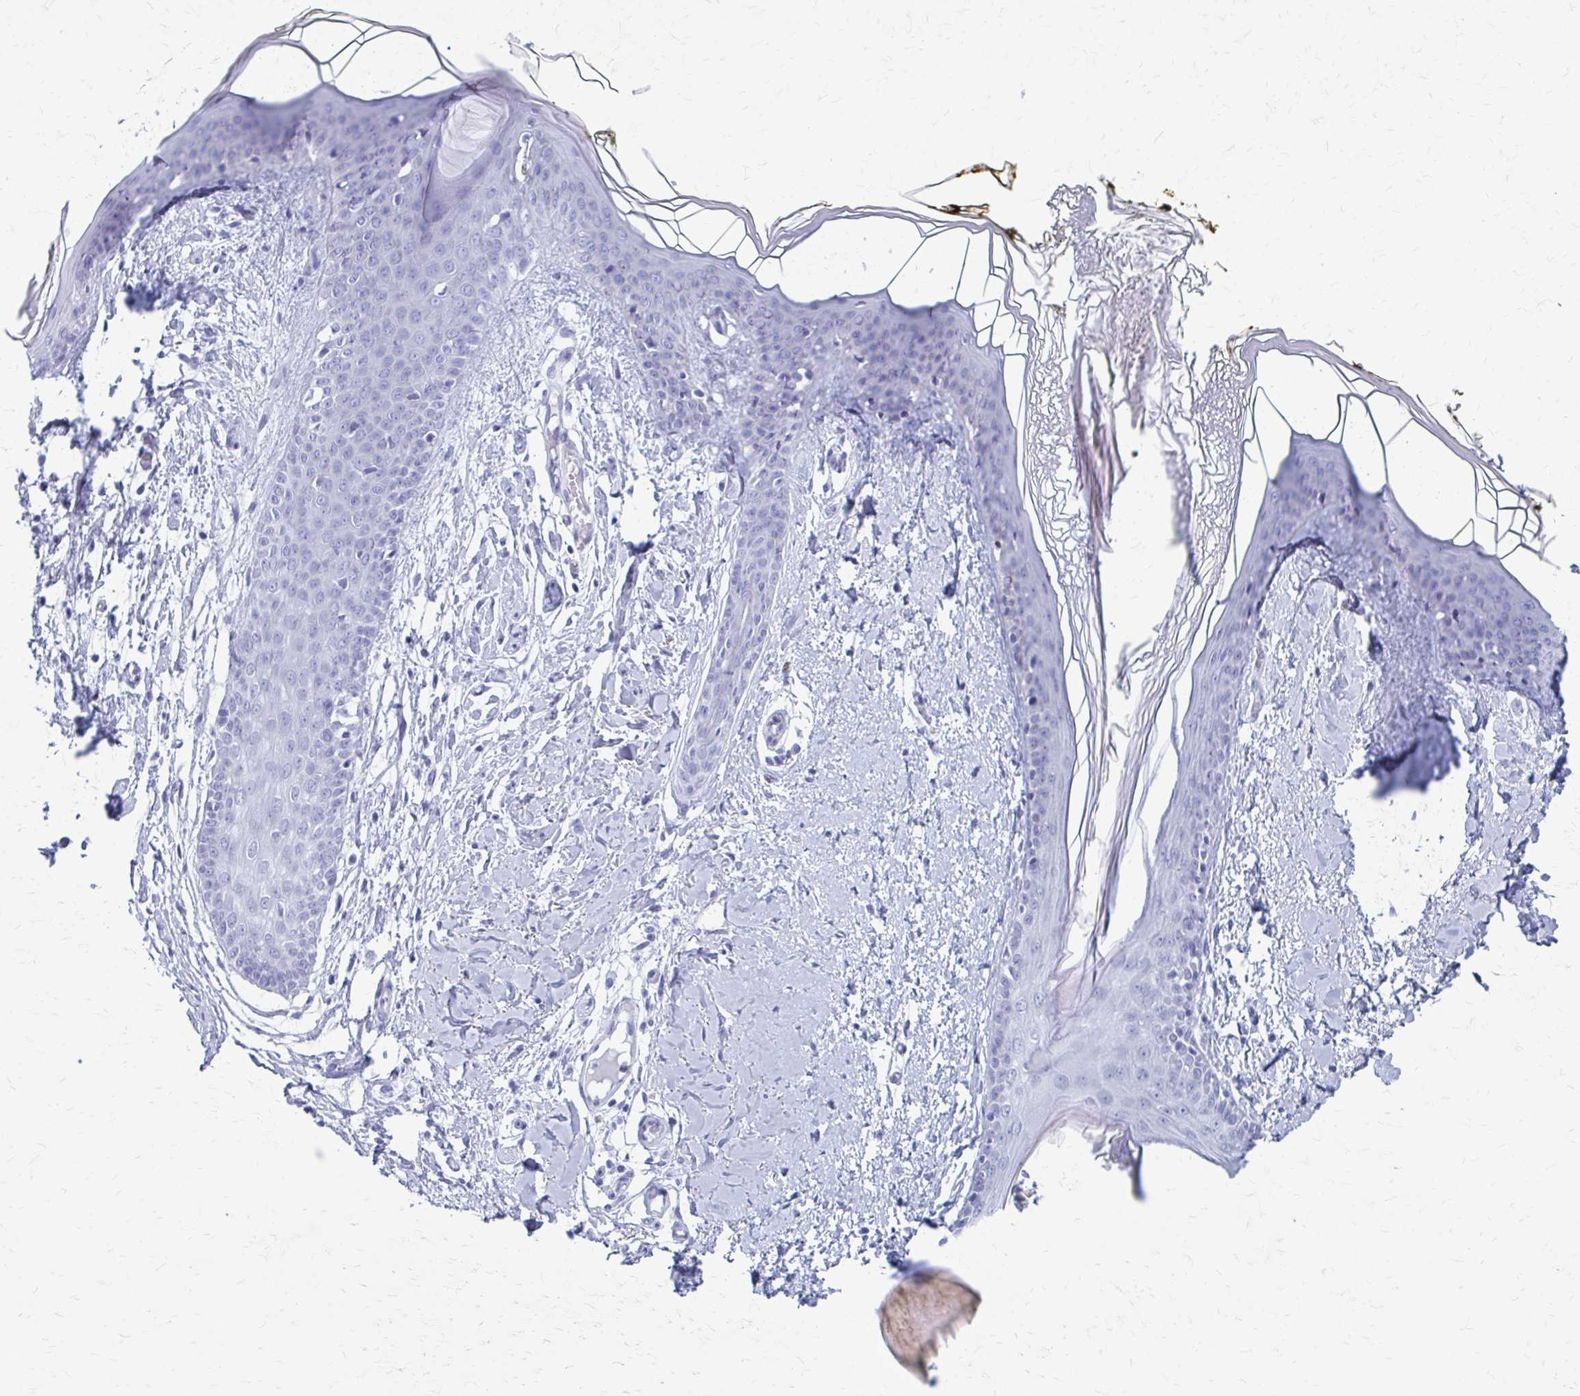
{"staining": {"intensity": "negative", "quantity": "none", "location": "none"}, "tissue": "skin", "cell_type": "Fibroblasts", "image_type": "normal", "snomed": [{"axis": "morphology", "description": "Normal tissue, NOS"}, {"axis": "topography", "description": "Skin"}], "caption": "Fibroblasts show no significant protein positivity in normal skin. The staining is performed using DAB (3,3'-diaminobenzidine) brown chromogen with nuclei counter-stained in using hematoxylin.", "gene": "CELF5", "patient": {"sex": "female", "age": 34}}